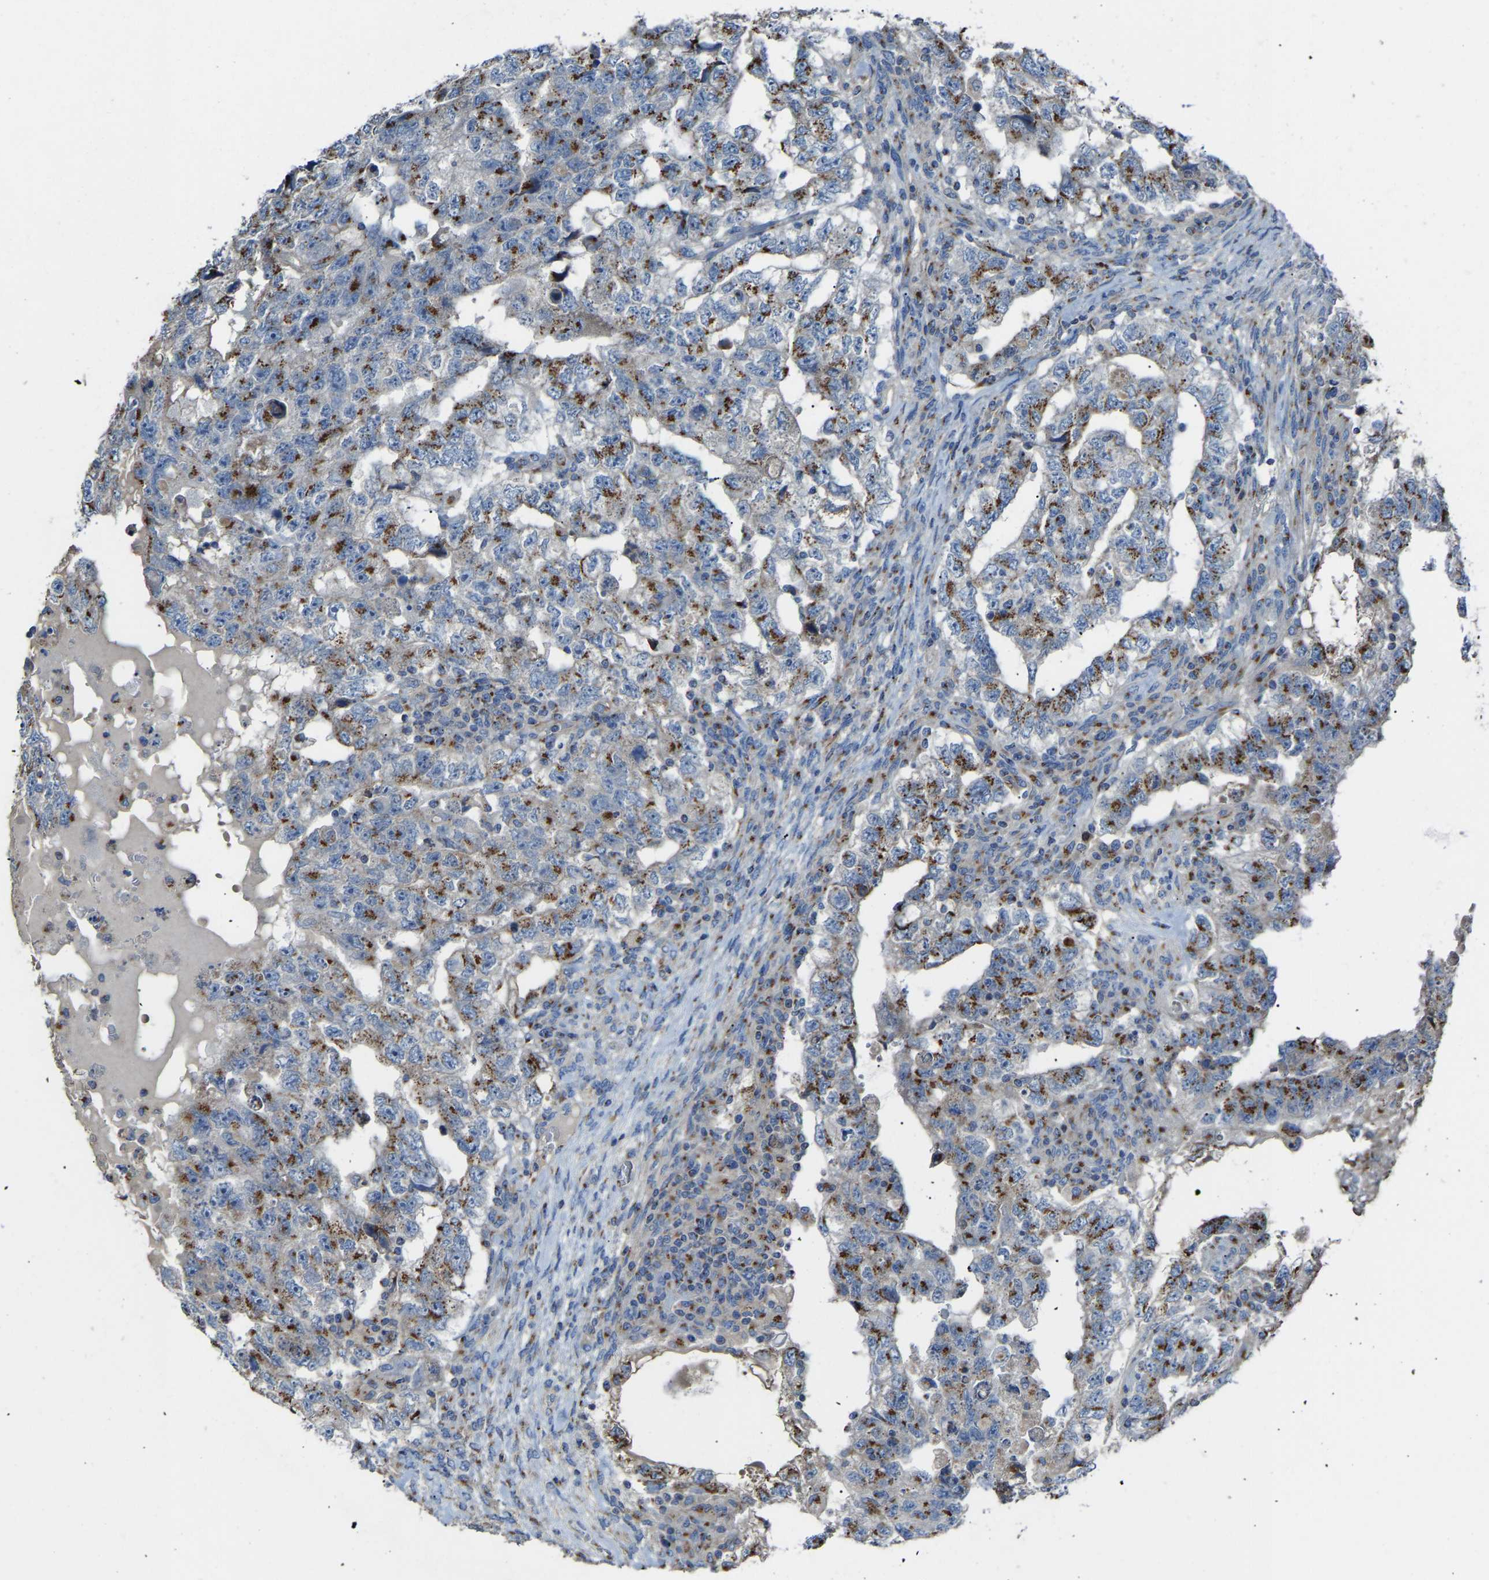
{"staining": {"intensity": "moderate", "quantity": ">75%", "location": "cytoplasmic/membranous"}, "tissue": "testis cancer", "cell_type": "Tumor cells", "image_type": "cancer", "snomed": [{"axis": "morphology", "description": "Carcinoma, Embryonal, NOS"}, {"axis": "topography", "description": "Testis"}], "caption": "There is medium levels of moderate cytoplasmic/membranous staining in tumor cells of testis cancer, as demonstrated by immunohistochemical staining (brown color).", "gene": "CANT1", "patient": {"sex": "male", "age": 36}}